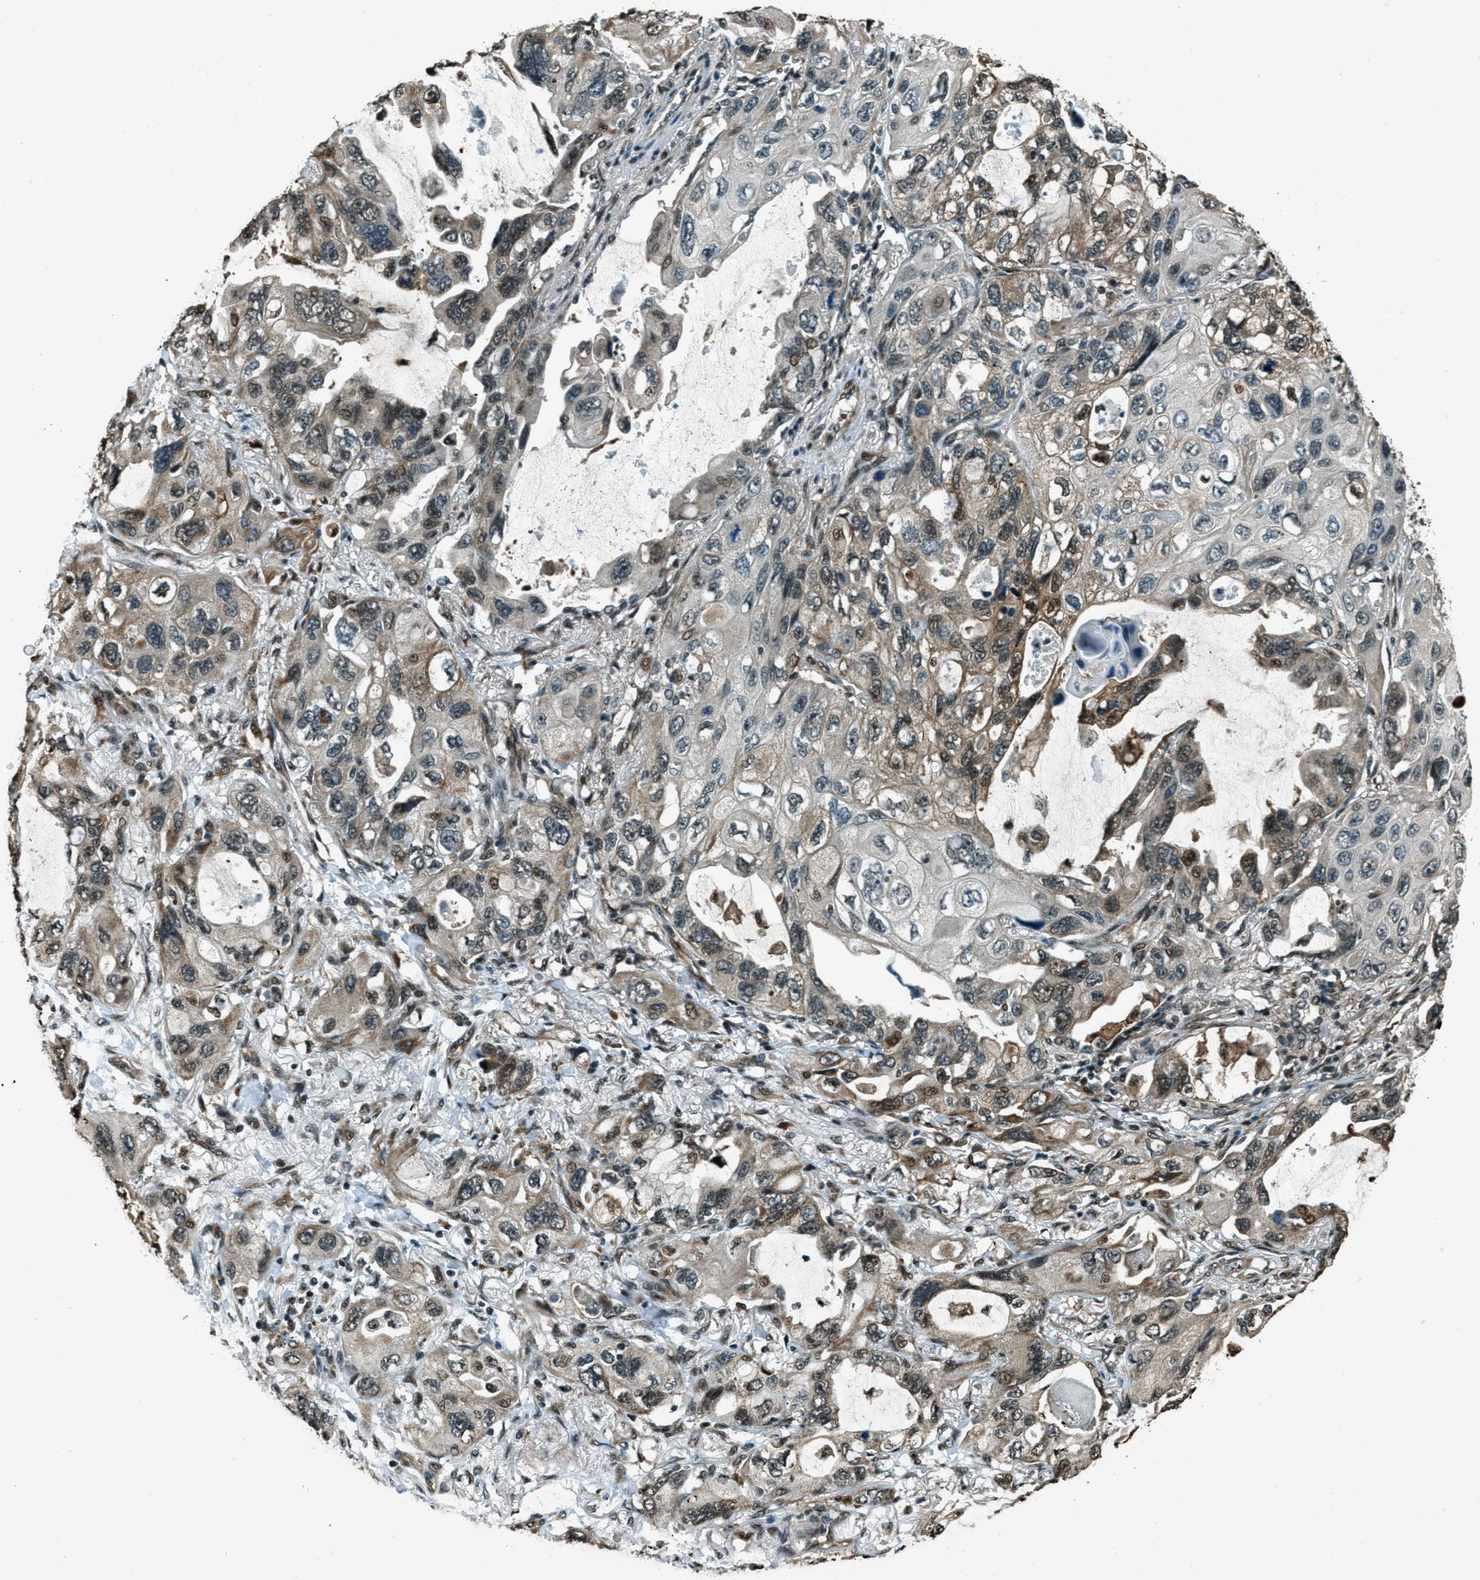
{"staining": {"intensity": "moderate", "quantity": "25%-75%", "location": "cytoplasmic/membranous,nuclear"}, "tissue": "lung cancer", "cell_type": "Tumor cells", "image_type": "cancer", "snomed": [{"axis": "morphology", "description": "Squamous cell carcinoma, NOS"}, {"axis": "topography", "description": "Lung"}], "caption": "Lung cancer (squamous cell carcinoma) tissue demonstrates moderate cytoplasmic/membranous and nuclear positivity in approximately 25%-75% of tumor cells (Stains: DAB in brown, nuclei in blue, Microscopy: brightfield microscopy at high magnification).", "gene": "TARDBP", "patient": {"sex": "female", "age": 73}}